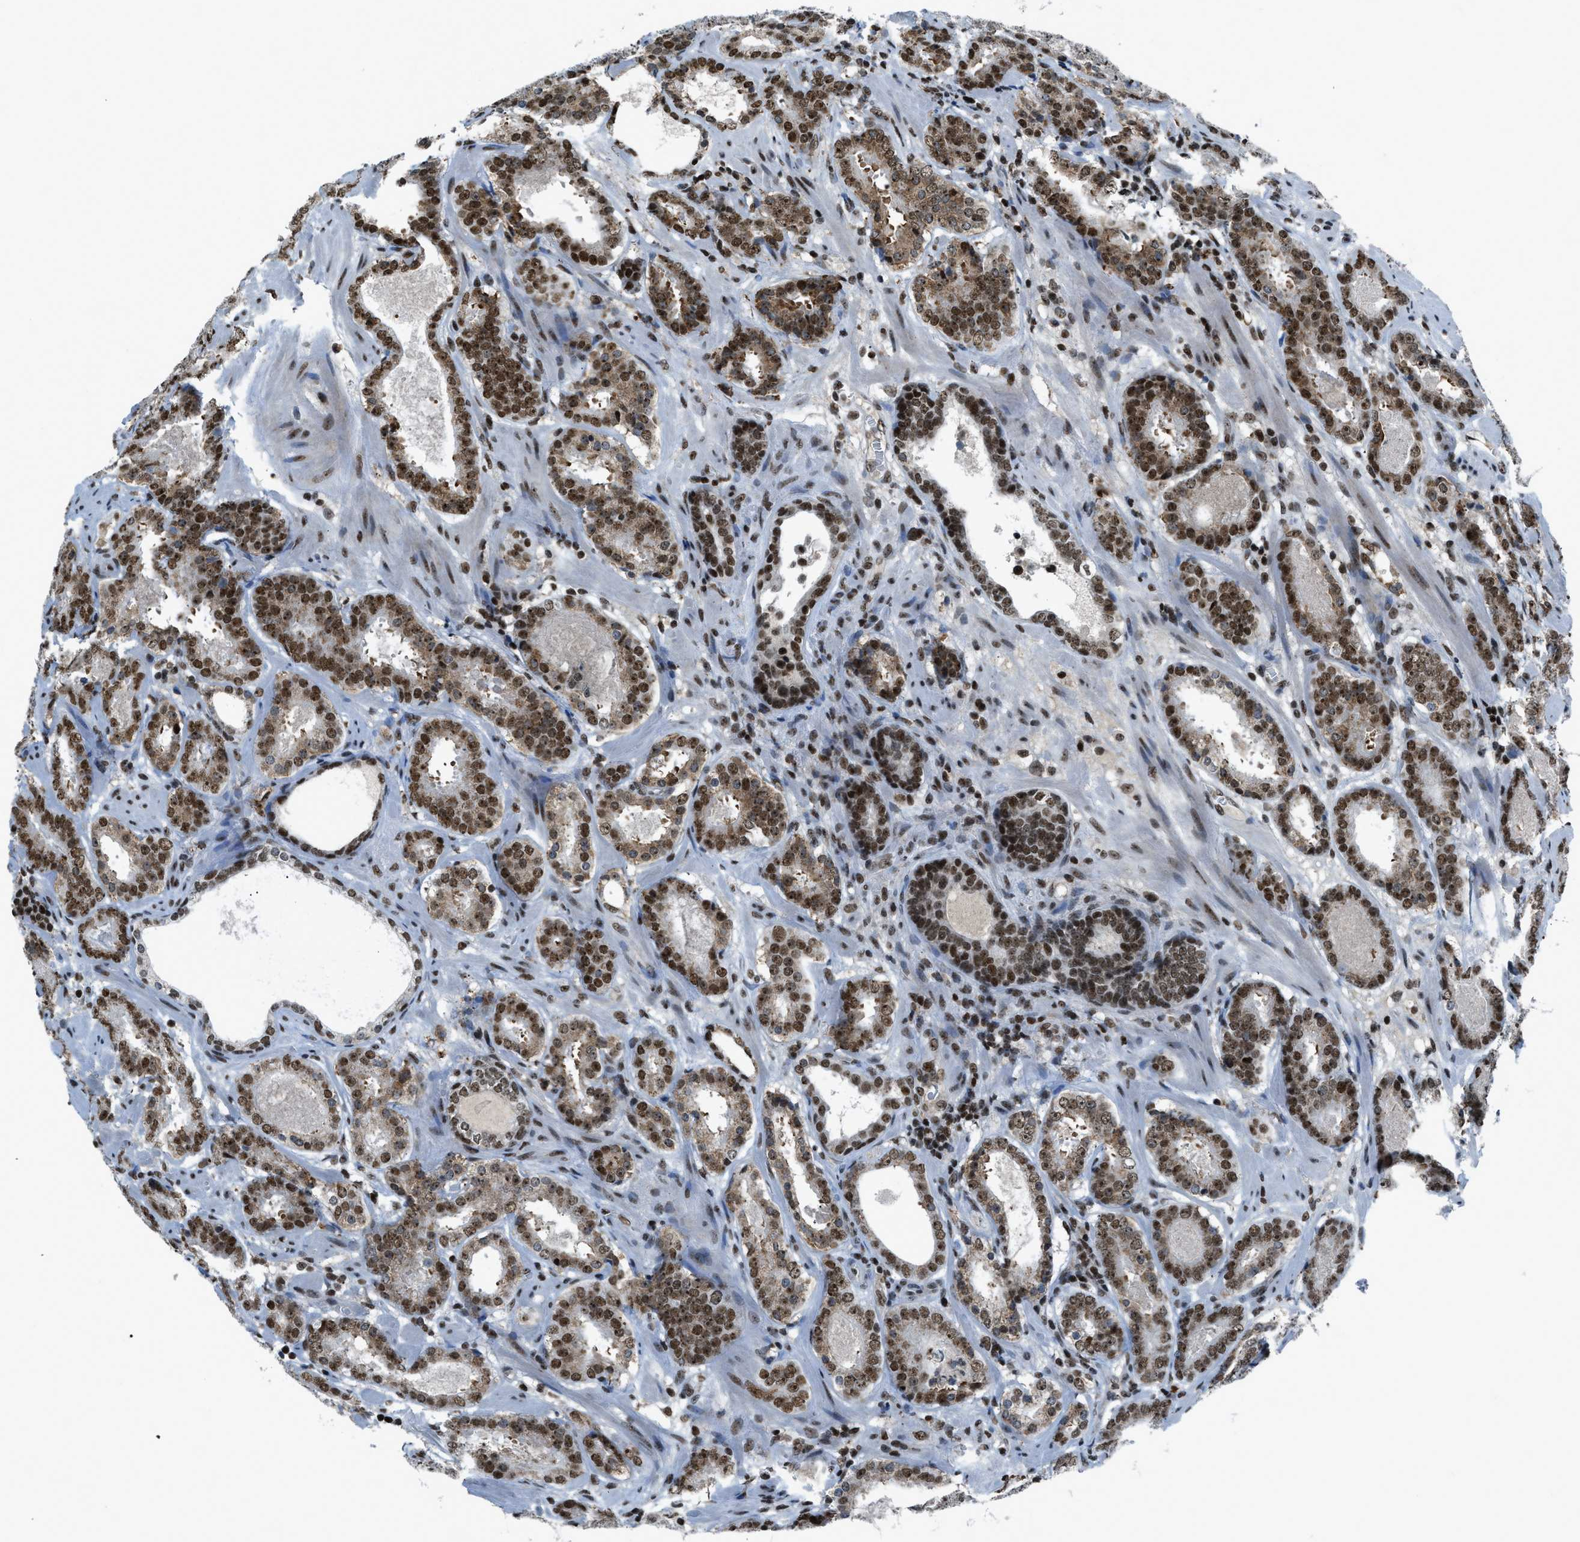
{"staining": {"intensity": "strong", "quantity": ">75%", "location": "cytoplasmic/membranous,nuclear"}, "tissue": "prostate cancer", "cell_type": "Tumor cells", "image_type": "cancer", "snomed": [{"axis": "morphology", "description": "Adenocarcinoma, Low grade"}, {"axis": "topography", "description": "Prostate"}], "caption": "Strong cytoplasmic/membranous and nuclear protein staining is identified in about >75% of tumor cells in prostate cancer.", "gene": "RAD51B", "patient": {"sex": "male", "age": 69}}